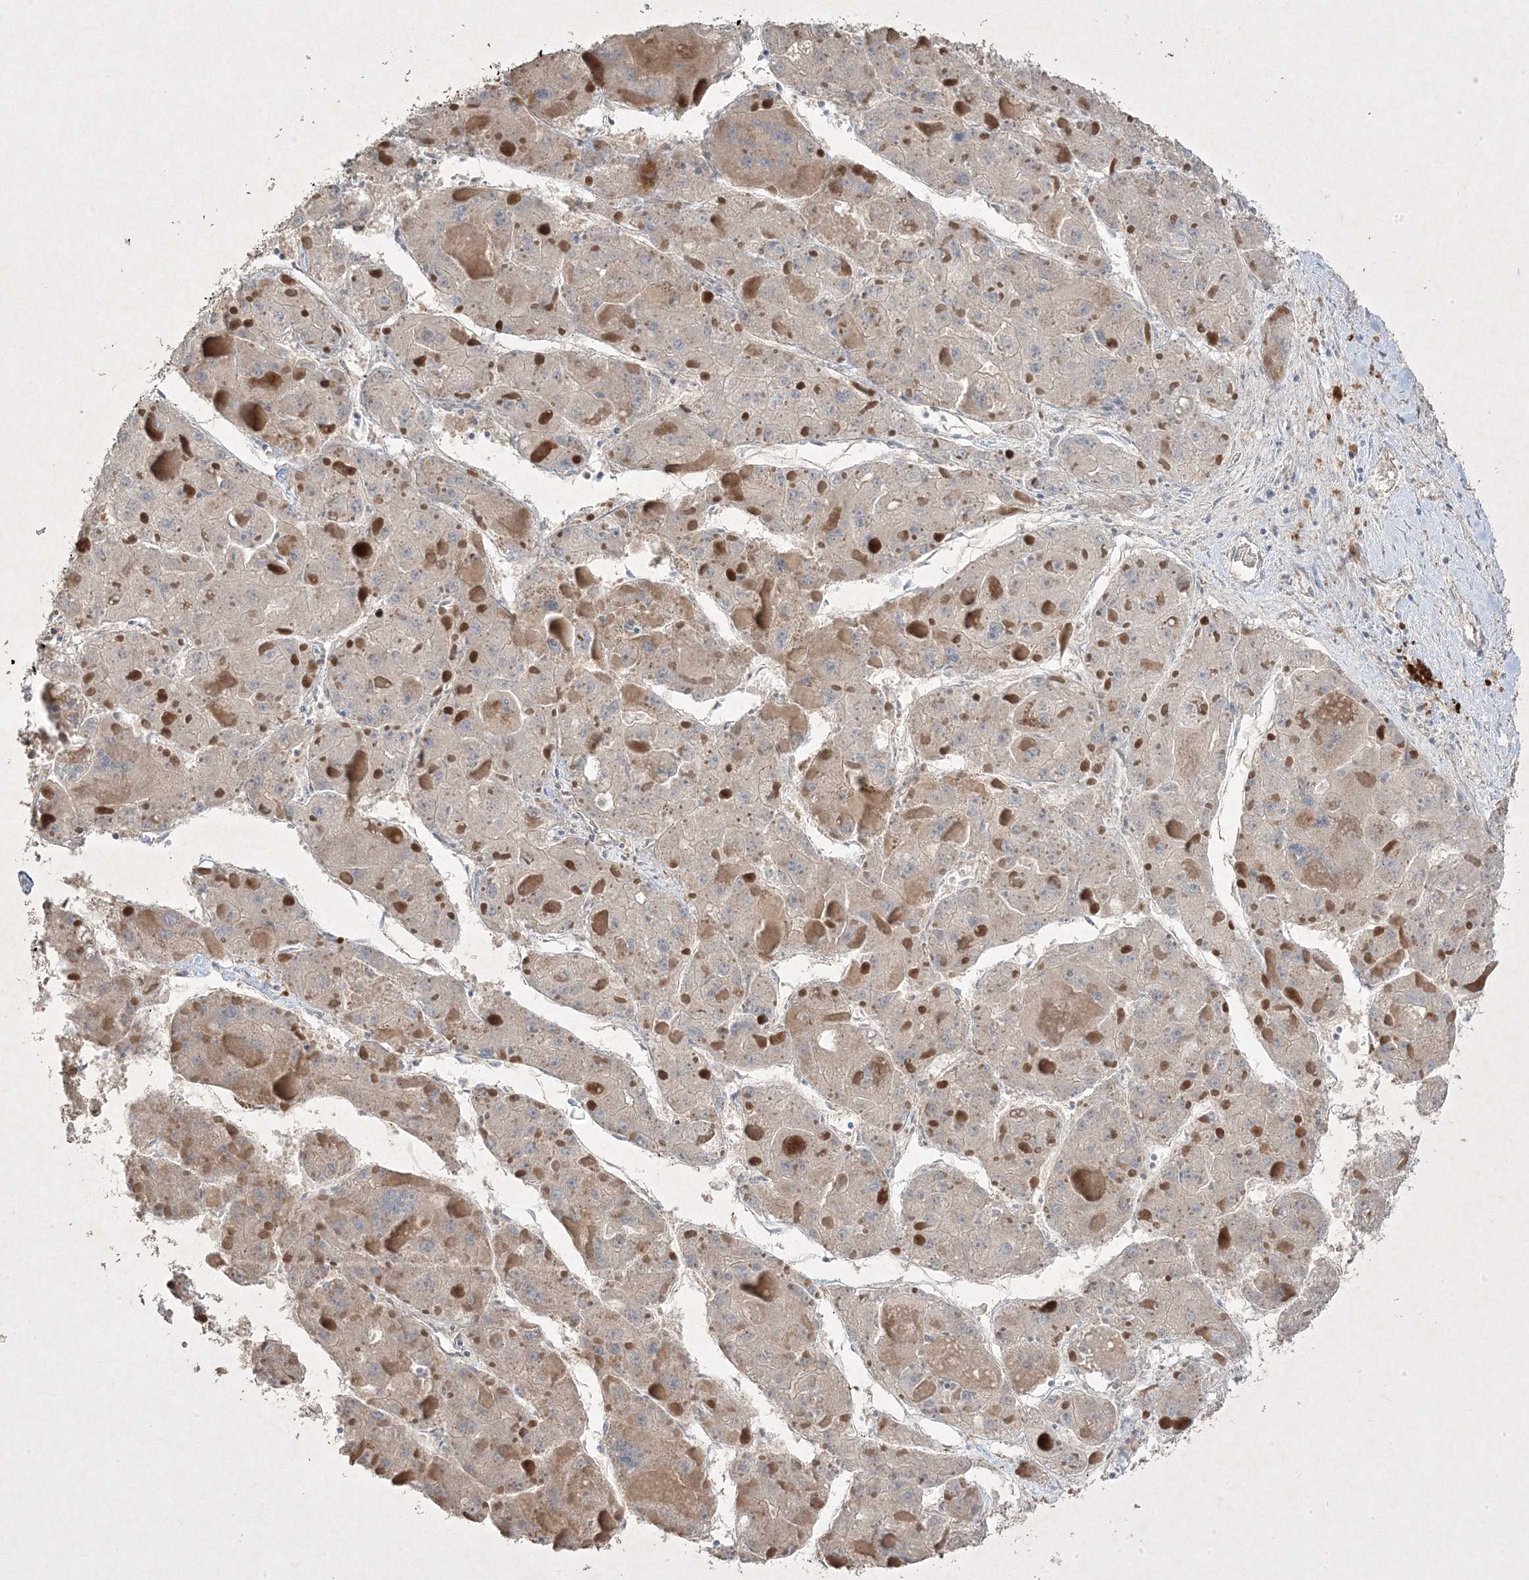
{"staining": {"intensity": "weak", "quantity": "<25%", "location": "cytoplasmic/membranous"}, "tissue": "liver cancer", "cell_type": "Tumor cells", "image_type": "cancer", "snomed": [{"axis": "morphology", "description": "Carcinoma, Hepatocellular, NOS"}, {"axis": "topography", "description": "Liver"}], "caption": "IHC micrograph of neoplastic tissue: human liver cancer stained with DAB demonstrates no significant protein staining in tumor cells.", "gene": "RGL4", "patient": {"sex": "female", "age": 73}}